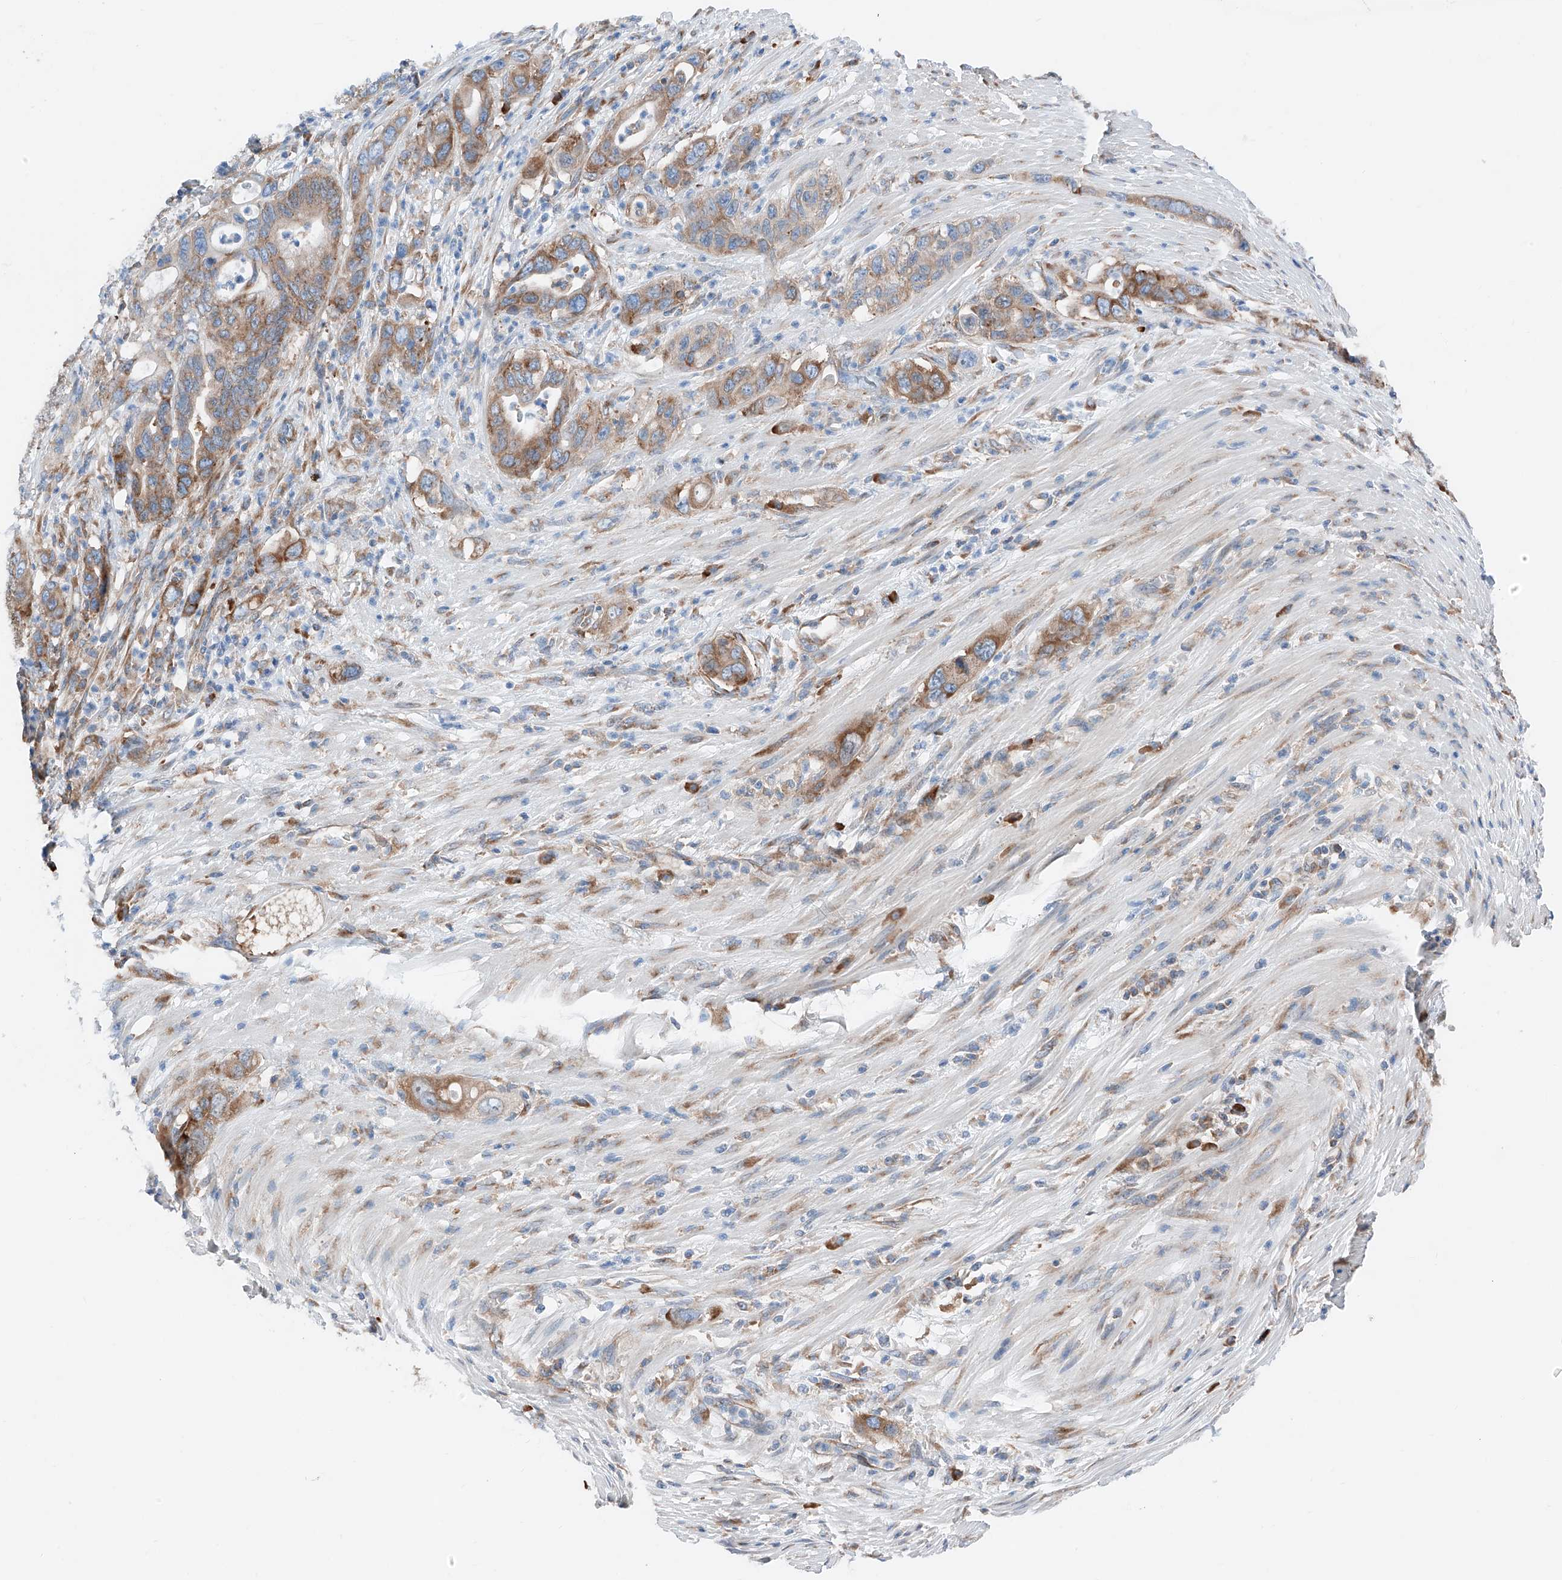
{"staining": {"intensity": "moderate", "quantity": ">75%", "location": "cytoplasmic/membranous"}, "tissue": "pancreatic cancer", "cell_type": "Tumor cells", "image_type": "cancer", "snomed": [{"axis": "morphology", "description": "Adenocarcinoma, NOS"}, {"axis": "topography", "description": "Pancreas"}], "caption": "High-power microscopy captured an immunohistochemistry histopathology image of pancreatic adenocarcinoma, revealing moderate cytoplasmic/membranous expression in approximately >75% of tumor cells.", "gene": "CRELD1", "patient": {"sex": "female", "age": 71}}